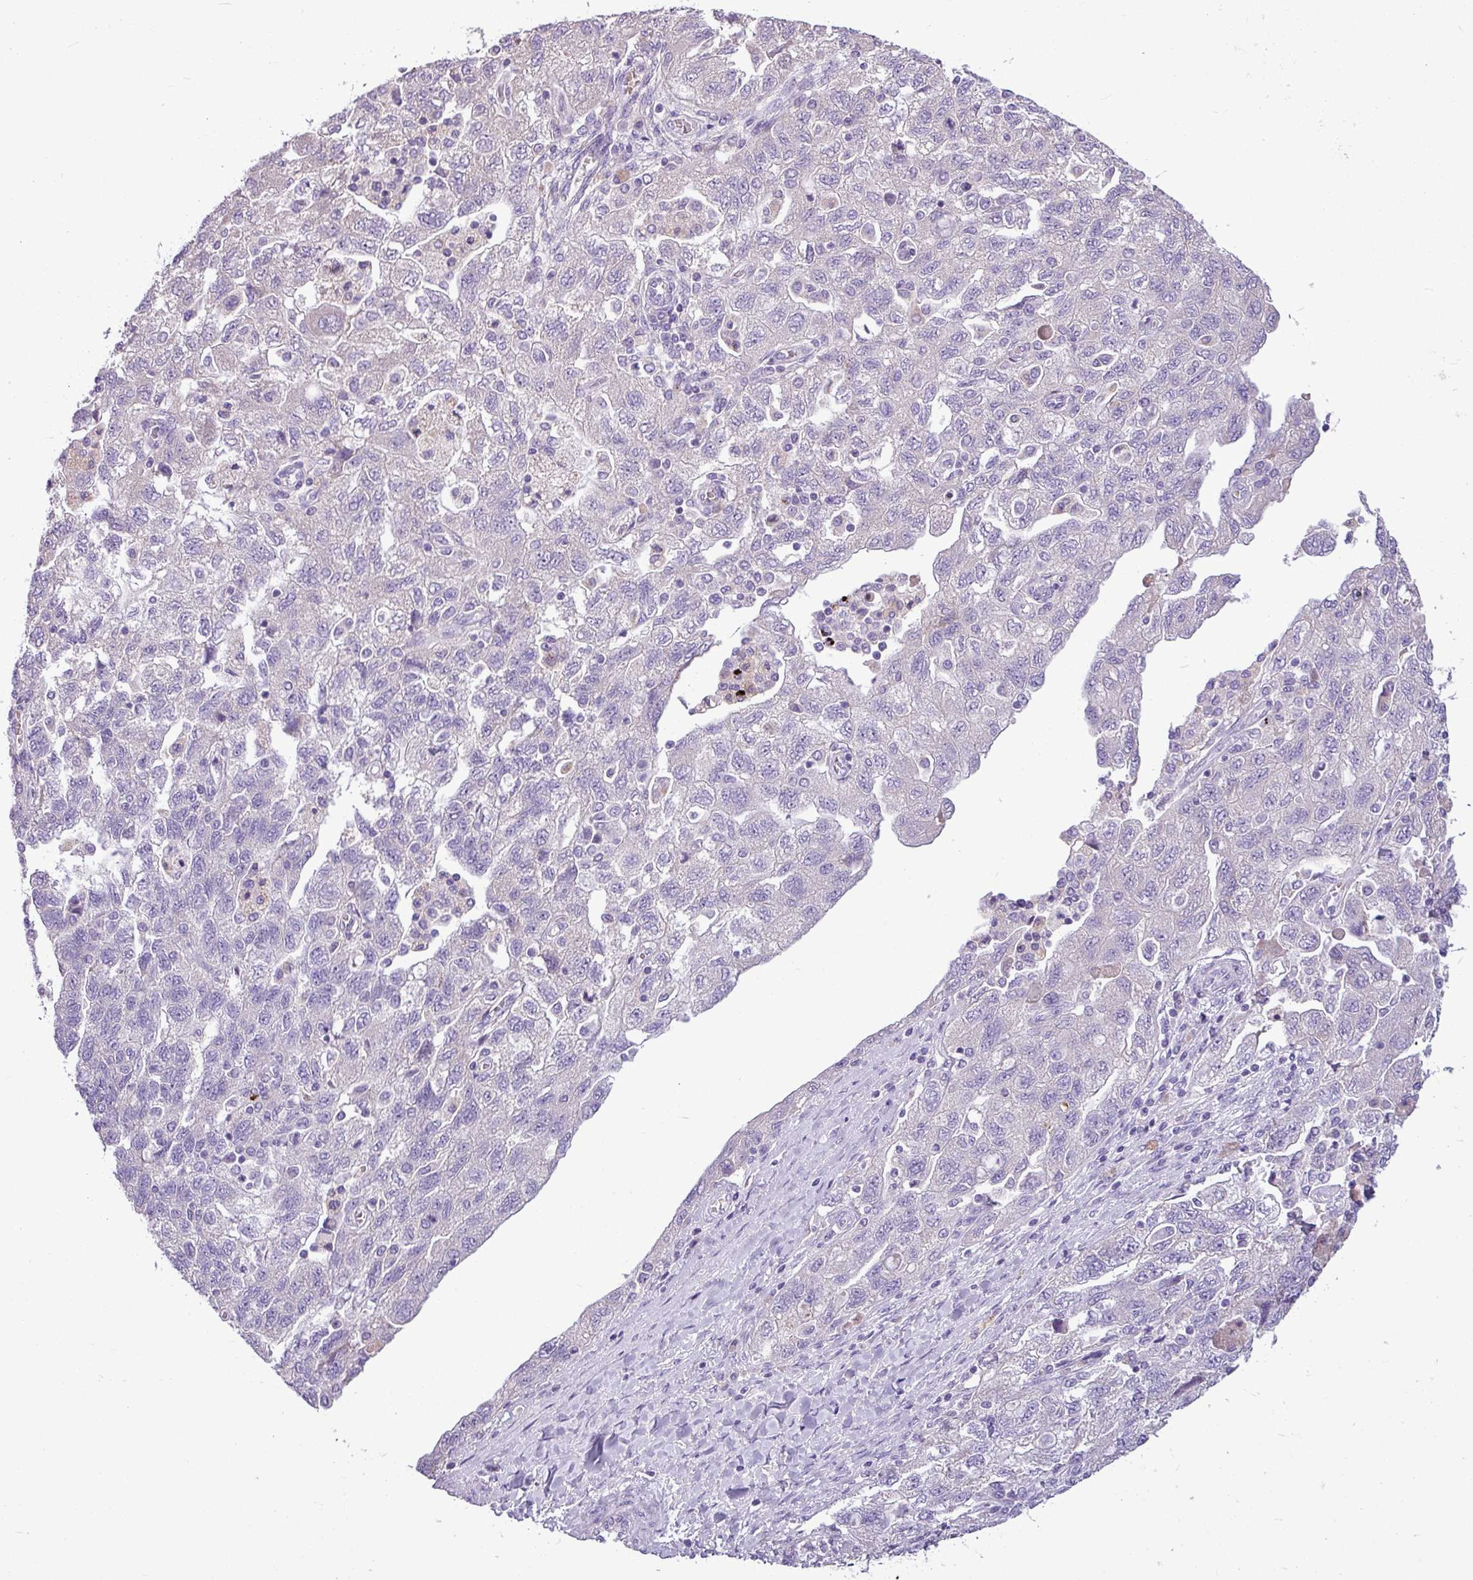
{"staining": {"intensity": "negative", "quantity": "none", "location": "none"}, "tissue": "ovarian cancer", "cell_type": "Tumor cells", "image_type": "cancer", "snomed": [{"axis": "morphology", "description": "Carcinoma, NOS"}, {"axis": "morphology", "description": "Cystadenocarcinoma, serous, NOS"}, {"axis": "topography", "description": "Ovary"}], "caption": "A histopathology image of human serous cystadenocarcinoma (ovarian) is negative for staining in tumor cells. The staining was performed using DAB to visualize the protein expression in brown, while the nuclei were stained in blue with hematoxylin (Magnification: 20x).", "gene": "IL17A", "patient": {"sex": "female", "age": 69}}